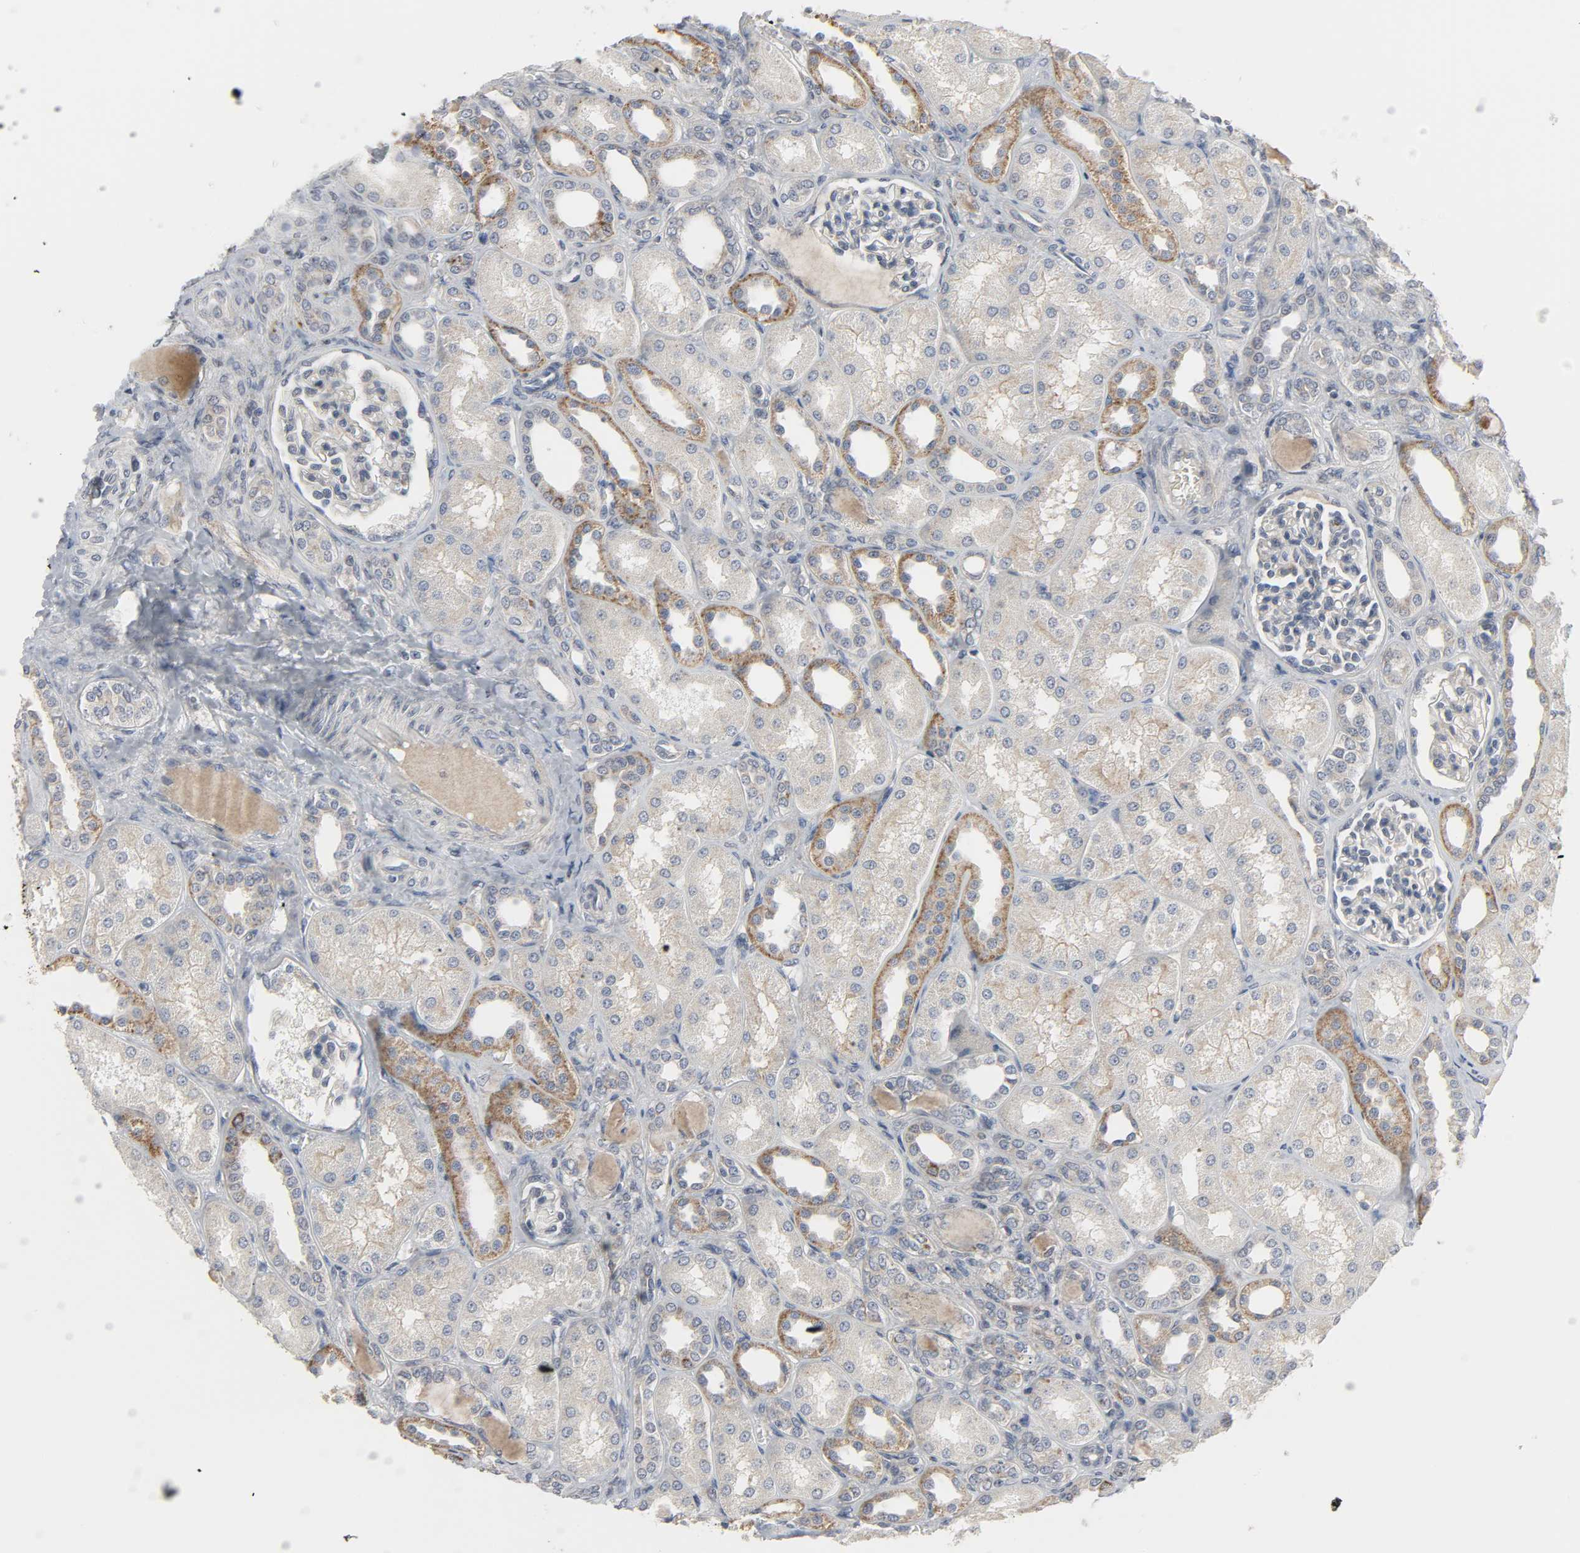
{"staining": {"intensity": "weak", "quantity": "25%-75%", "location": "cytoplasmic/membranous"}, "tissue": "kidney", "cell_type": "Cells in glomeruli", "image_type": "normal", "snomed": [{"axis": "morphology", "description": "Normal tissue, NOS"}, {"axis": "topography", "description": "Kidney"}], "caption": "About 25%-75% of cells in glomeruli in benign kidney reveal weak cytoplasmic/membranous protein positivity as visualized by brown immunohistochemical staining.", "gene": "CLIP1", "patient": {"sex": "male", "age": 7}}